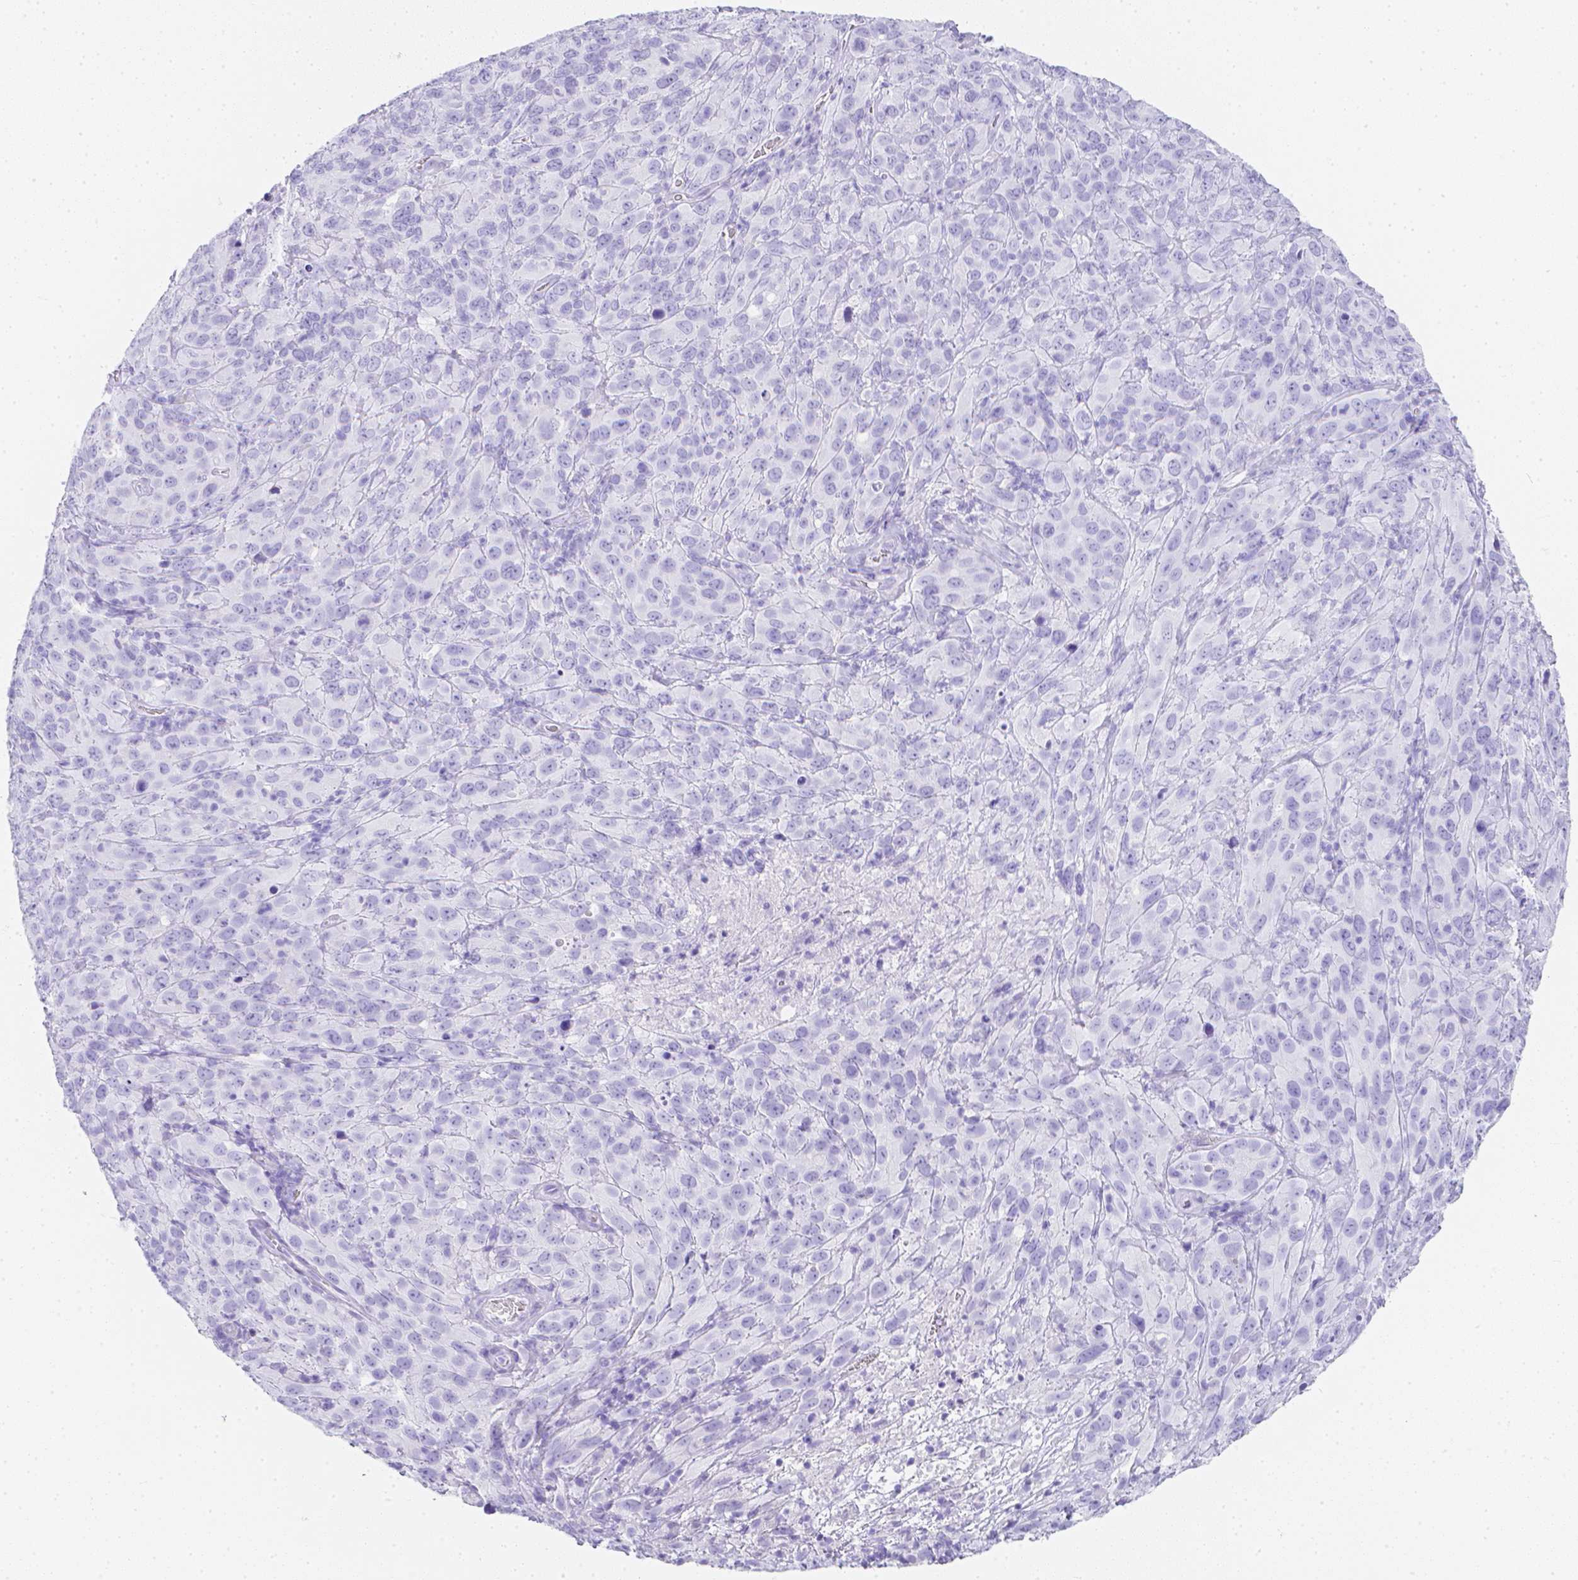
{"staining": {"intensity": "negative", "quantity": "none", "location": "none"}, "tissue": "cervical cancer", "cell_type": "Tumor cells", "image_type": "cancer", "snomed": [{"axis": "morphology", "description": "Squamous cell carcinoma, NOS"}, {"axis": "topography", "description": "Cervix"}], "caption": "IHC image of neoplastic tissue: cervical cancer (squamous cell carcinoma) stained with DAB shows no significant protein positivity in tumor cells.", "gene": "LGALS4", "patient": {"sex": "female", "age": 51}}